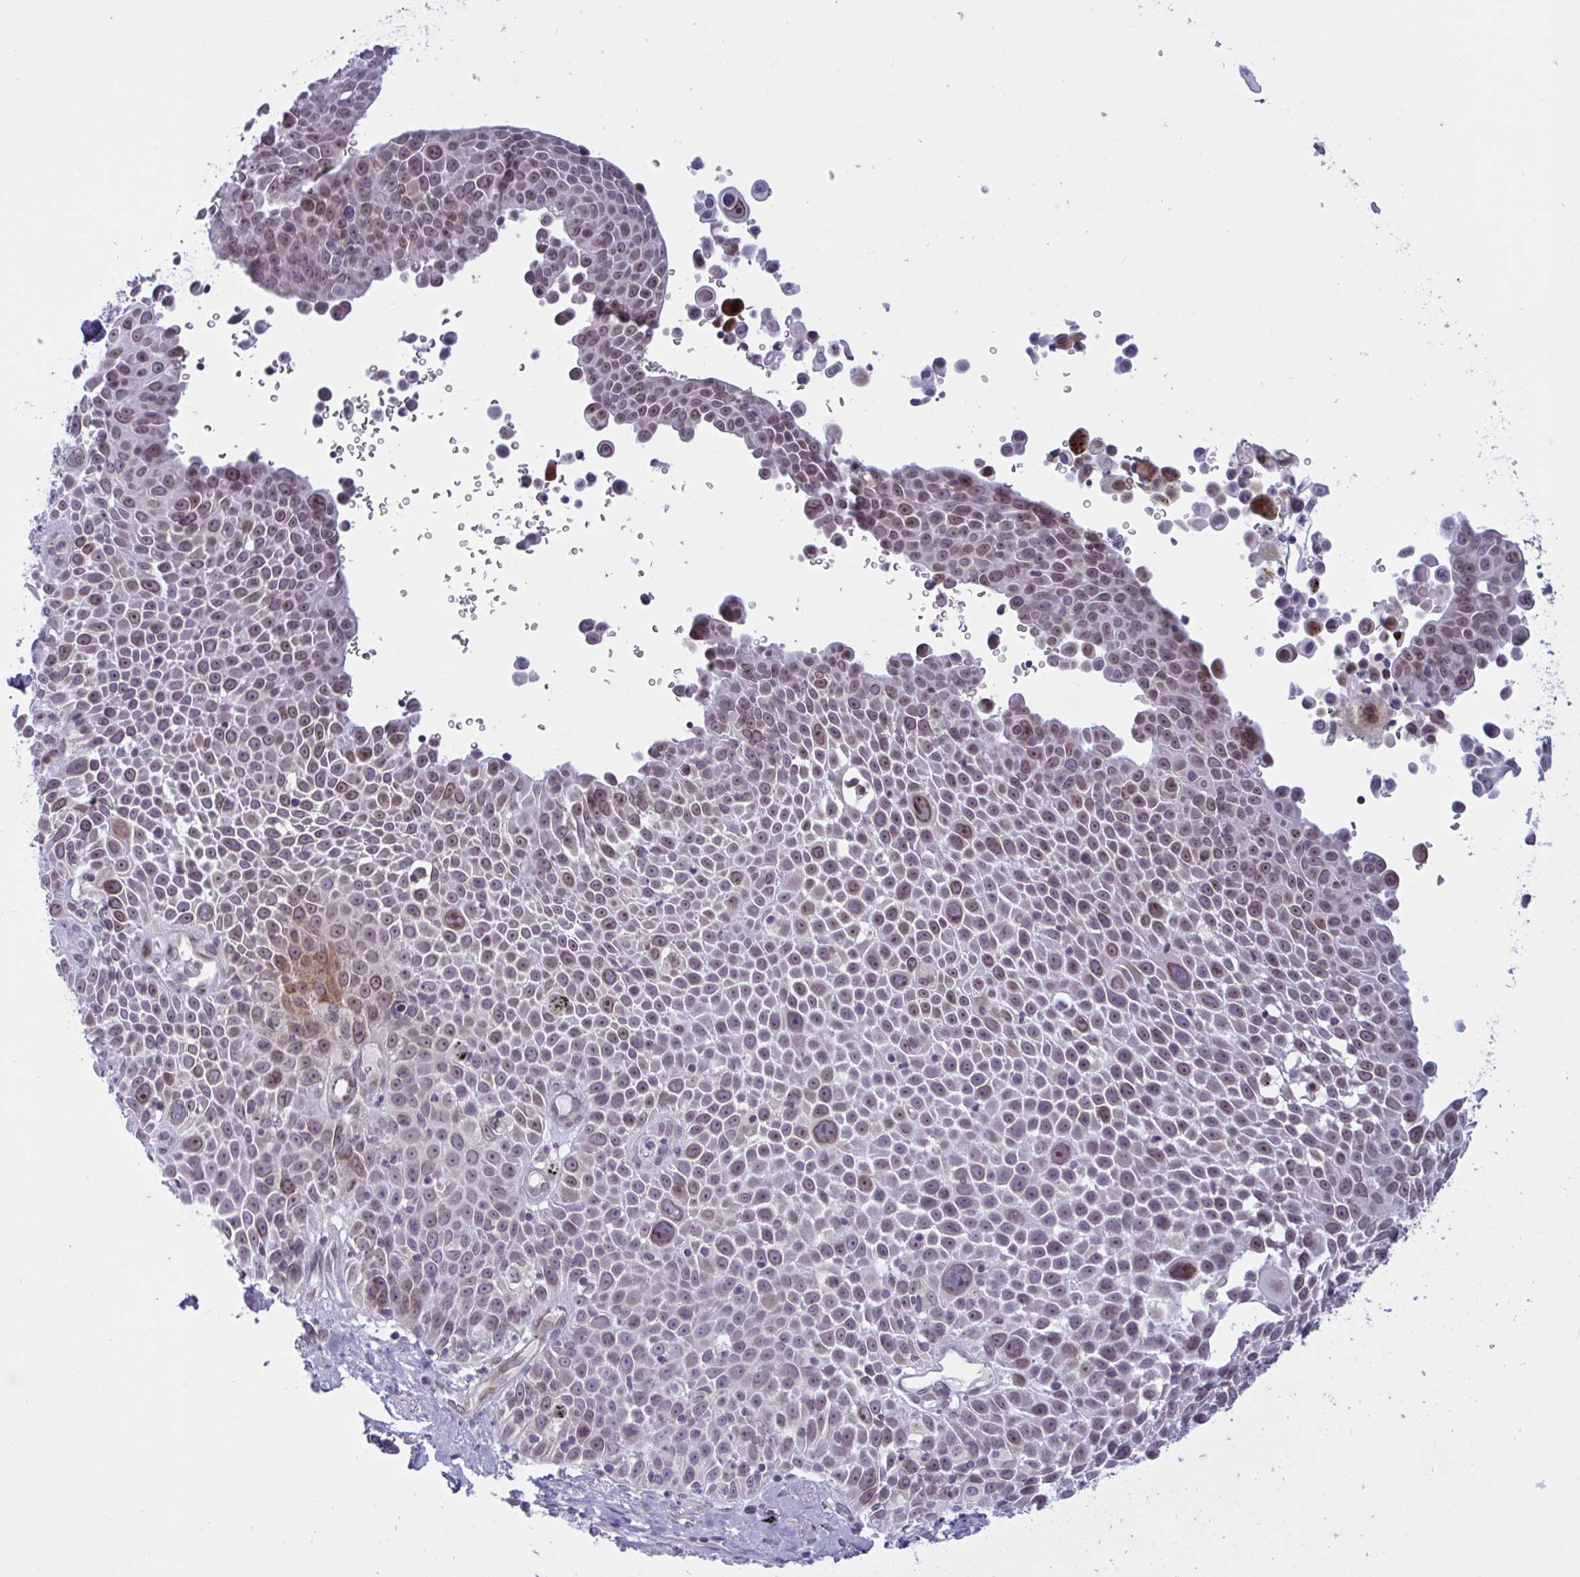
{"staining": {"intensity": "weak", "quantity": ">75%", "location": "nuclear"}, "tissue": "lung cancer", "cell_type": "Tumor cells", "image_type": "cancer", "snomed": [{"axis": "morphology", "description": "Squamous cell carcinoma, NOS"}, {"axis": "morphology", "description": "Squamous cell carcinoma, metastatic, NOS"}, {"axis": "topography", "description": "Lymph node"}, {"axis": "topography", "description": "Lung"}], "caption": "High-power microscopy captured an immunohistochemistry (IHC) histopathology image of lung cancer (squamous cell carcinoma), revealing weak nuclear staining in about >75% of tumor cells.", "gene": "DOCK11", "patient": {"sex": "female", "age": 62}}